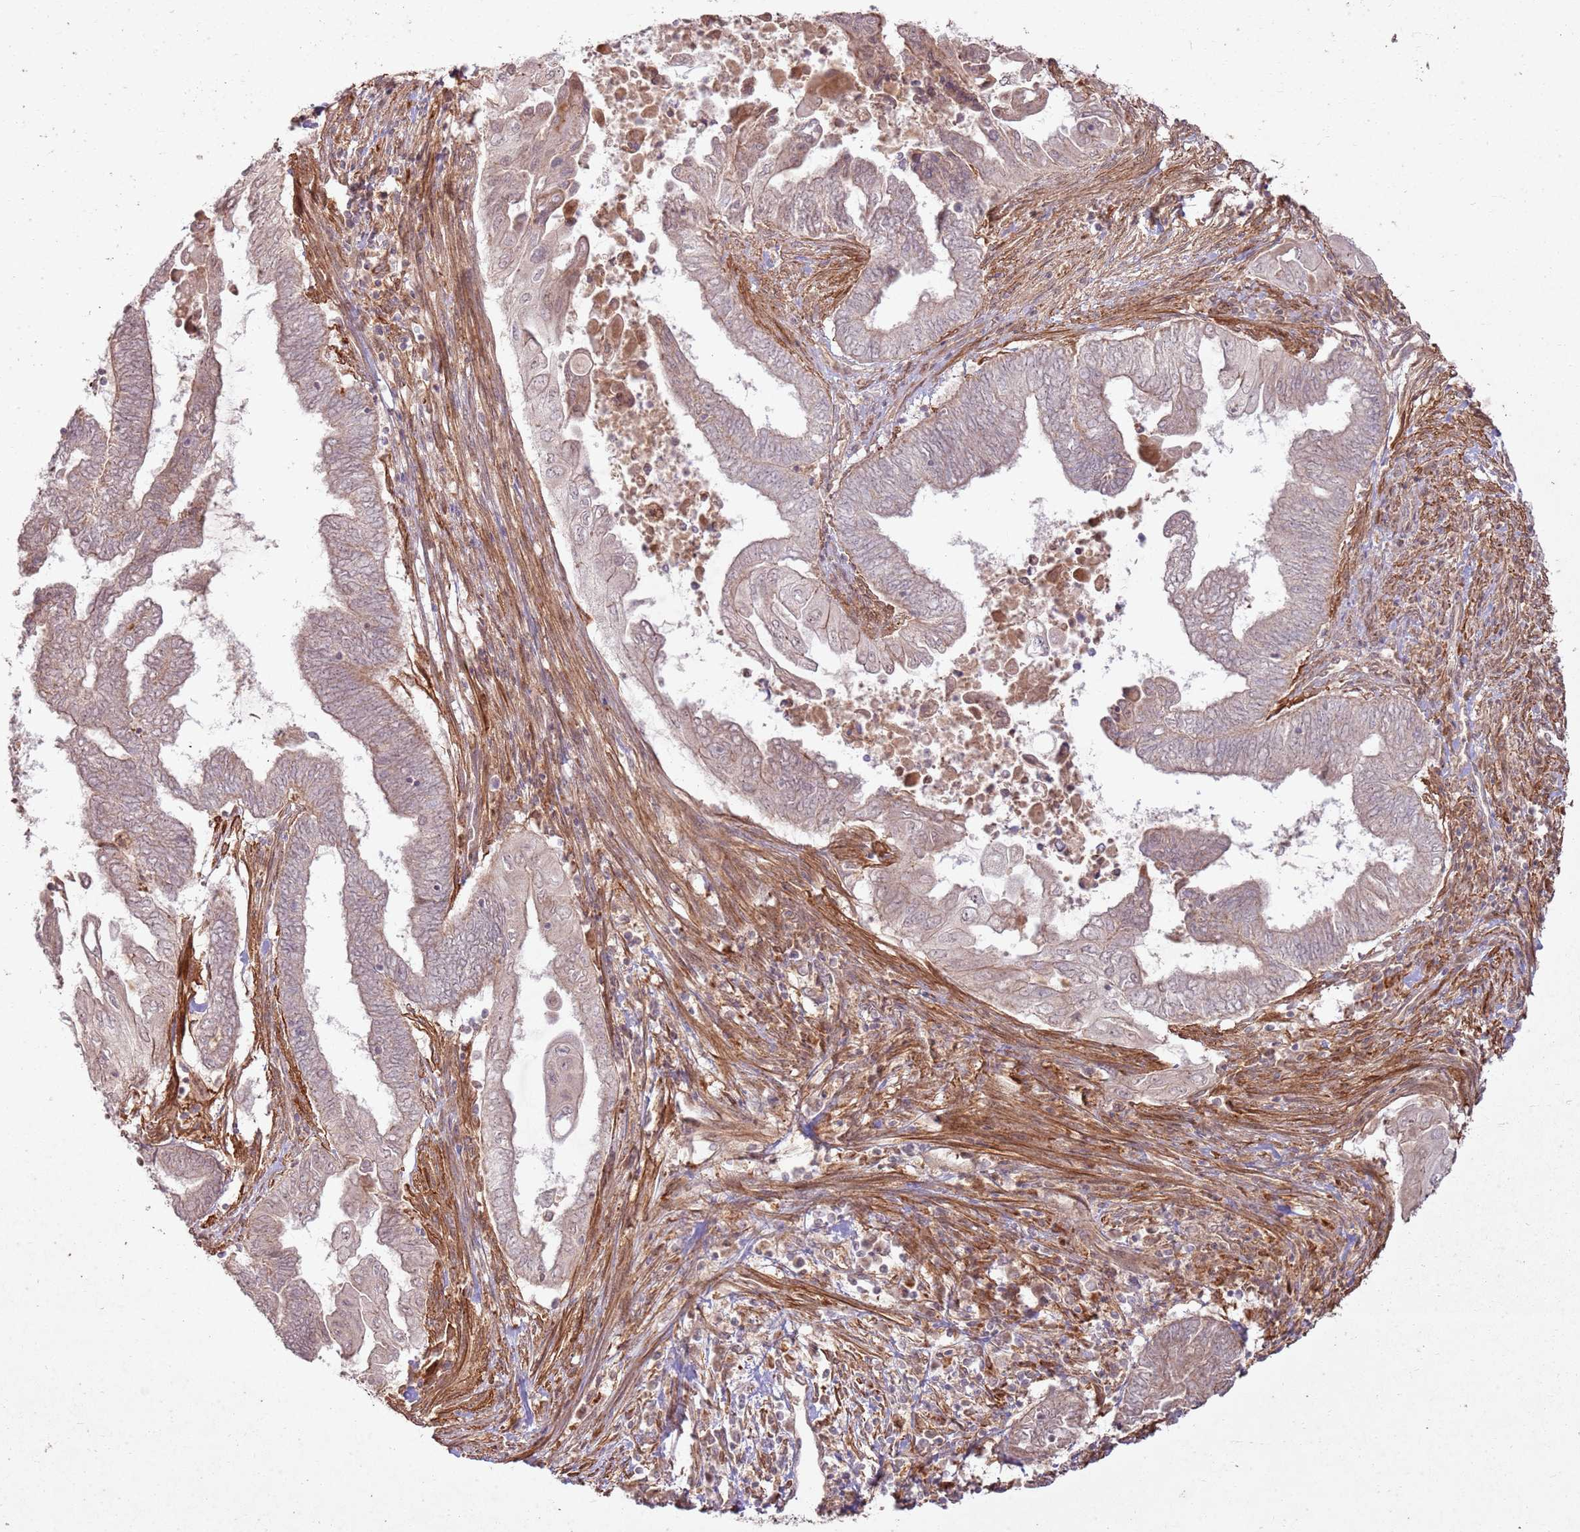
{"staining": {"intensity": "weak", "quantity": "<25%", "location": "nuclear"}, "tissue": "endometrial cancer", "cell_type": "Tumor cells", "image_type": "cancer", "snomed": [{"axis": "morphology", "description": "Adenocarcinoma, NOS"}, {"axis": "topography", "description": "Uterus"}, {"axis": "topography", "description": "Endometrium"}], "caption": "The IHC micrograph has no significant positivity in tumor cells of adenocarcinoma (endometrial) tissue. (DAB (3,3'-diaminobenzidine) IHC visualized using brightfield microscopy, high magnification).", "gene": "ZNF623", "patient": {"sex": "female", "age": 70}}